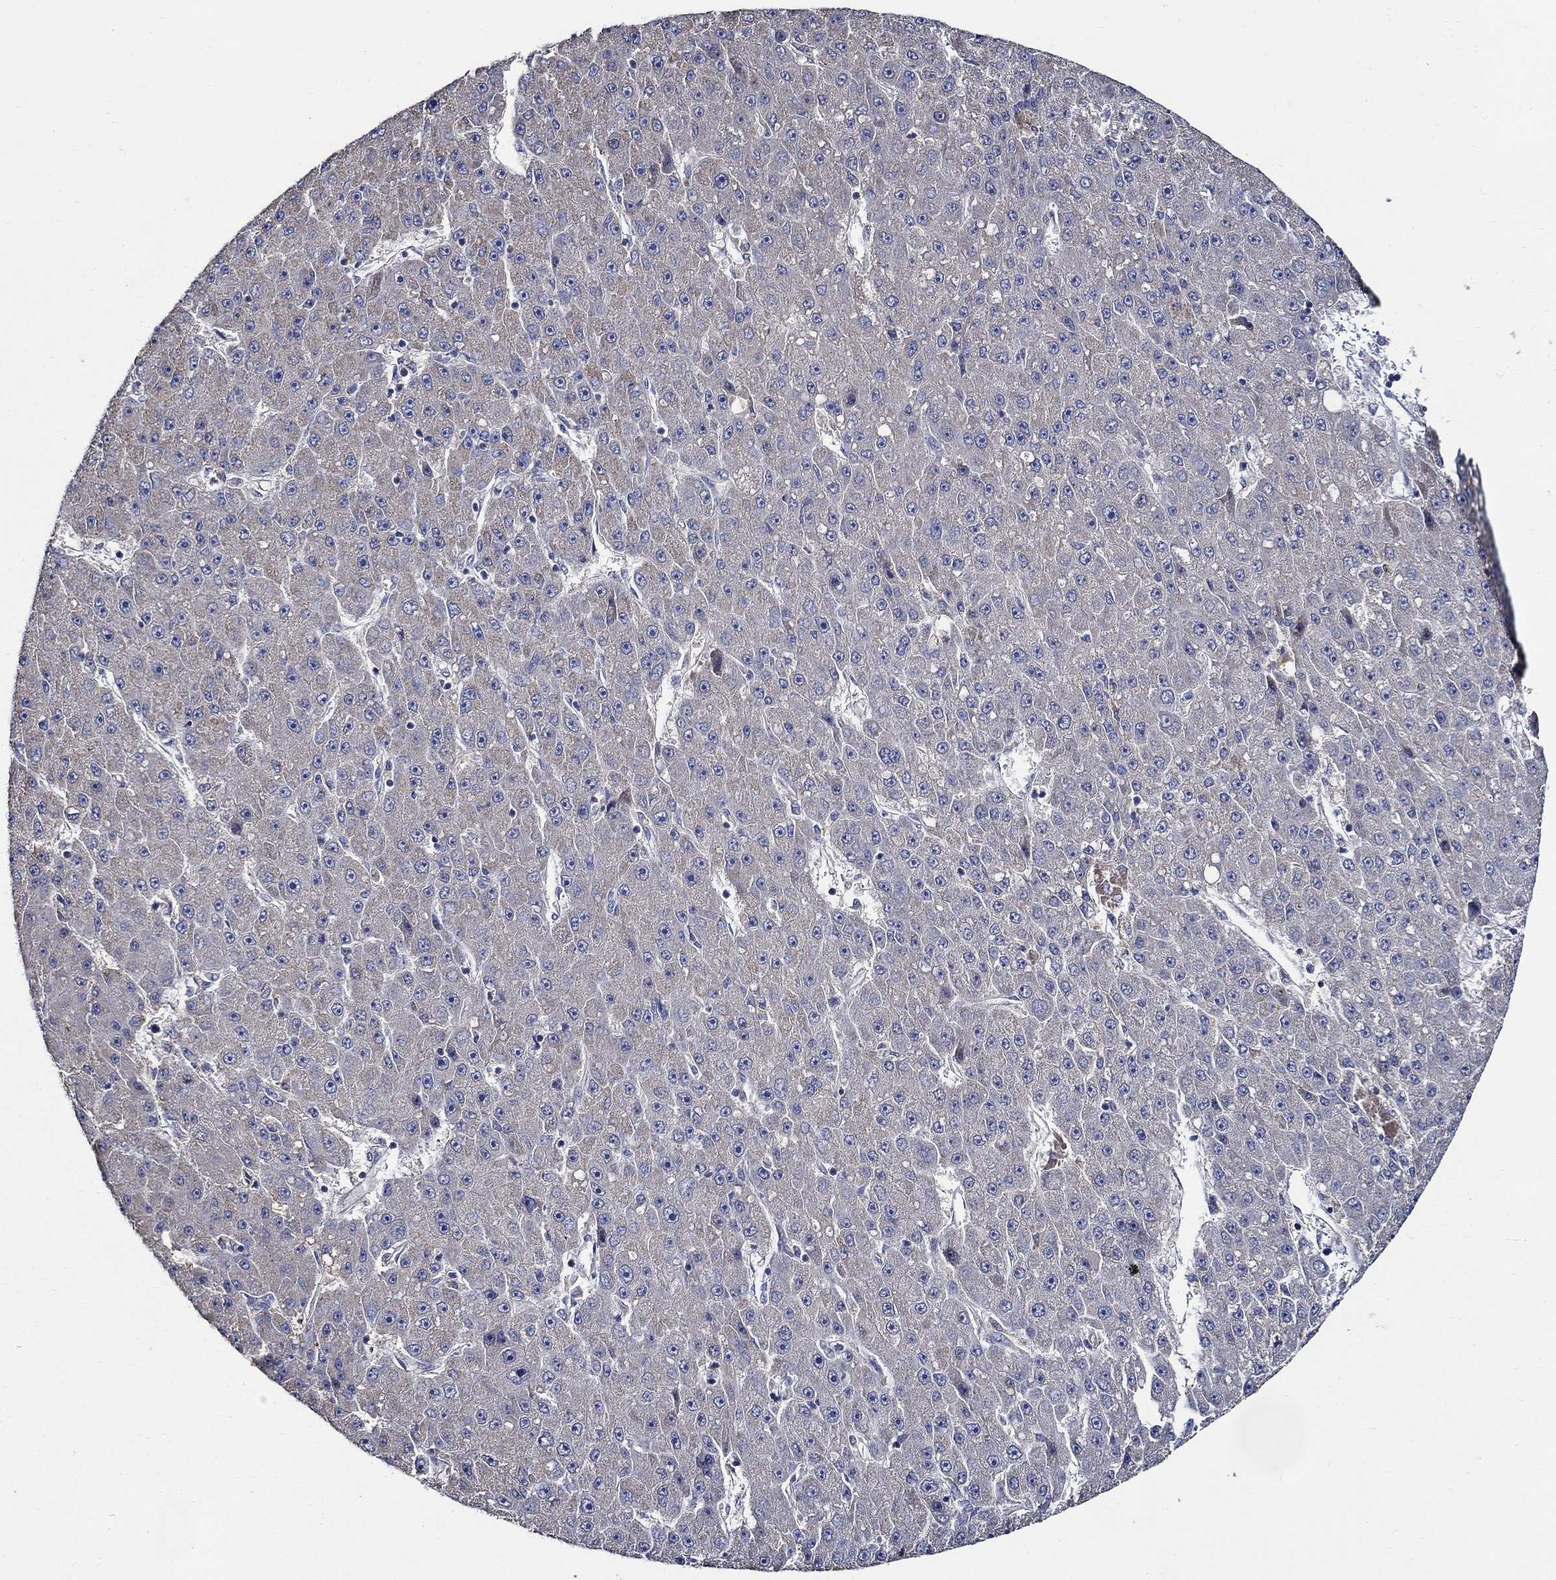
{"staining": {"intensity": "negative", "quantity": "none", "location": "none"}, "tissue": "liver cancer", "cell_type": "Tumor cells", "image_type": "cancer", "snomed": [{"axis": "morphology", "description": "Carcinoma, Hepatocellular, NOS"}, {"axis": "topography", "description": "Liver"}], "caption": "High power microscopy image of an immunohistochemistry (IHC) image of liver hepatocellular carcinoma, revealing no significant staining in tumor cells.", "gene": "WDR53", "patient": {"sex": "male", "age": 67}}